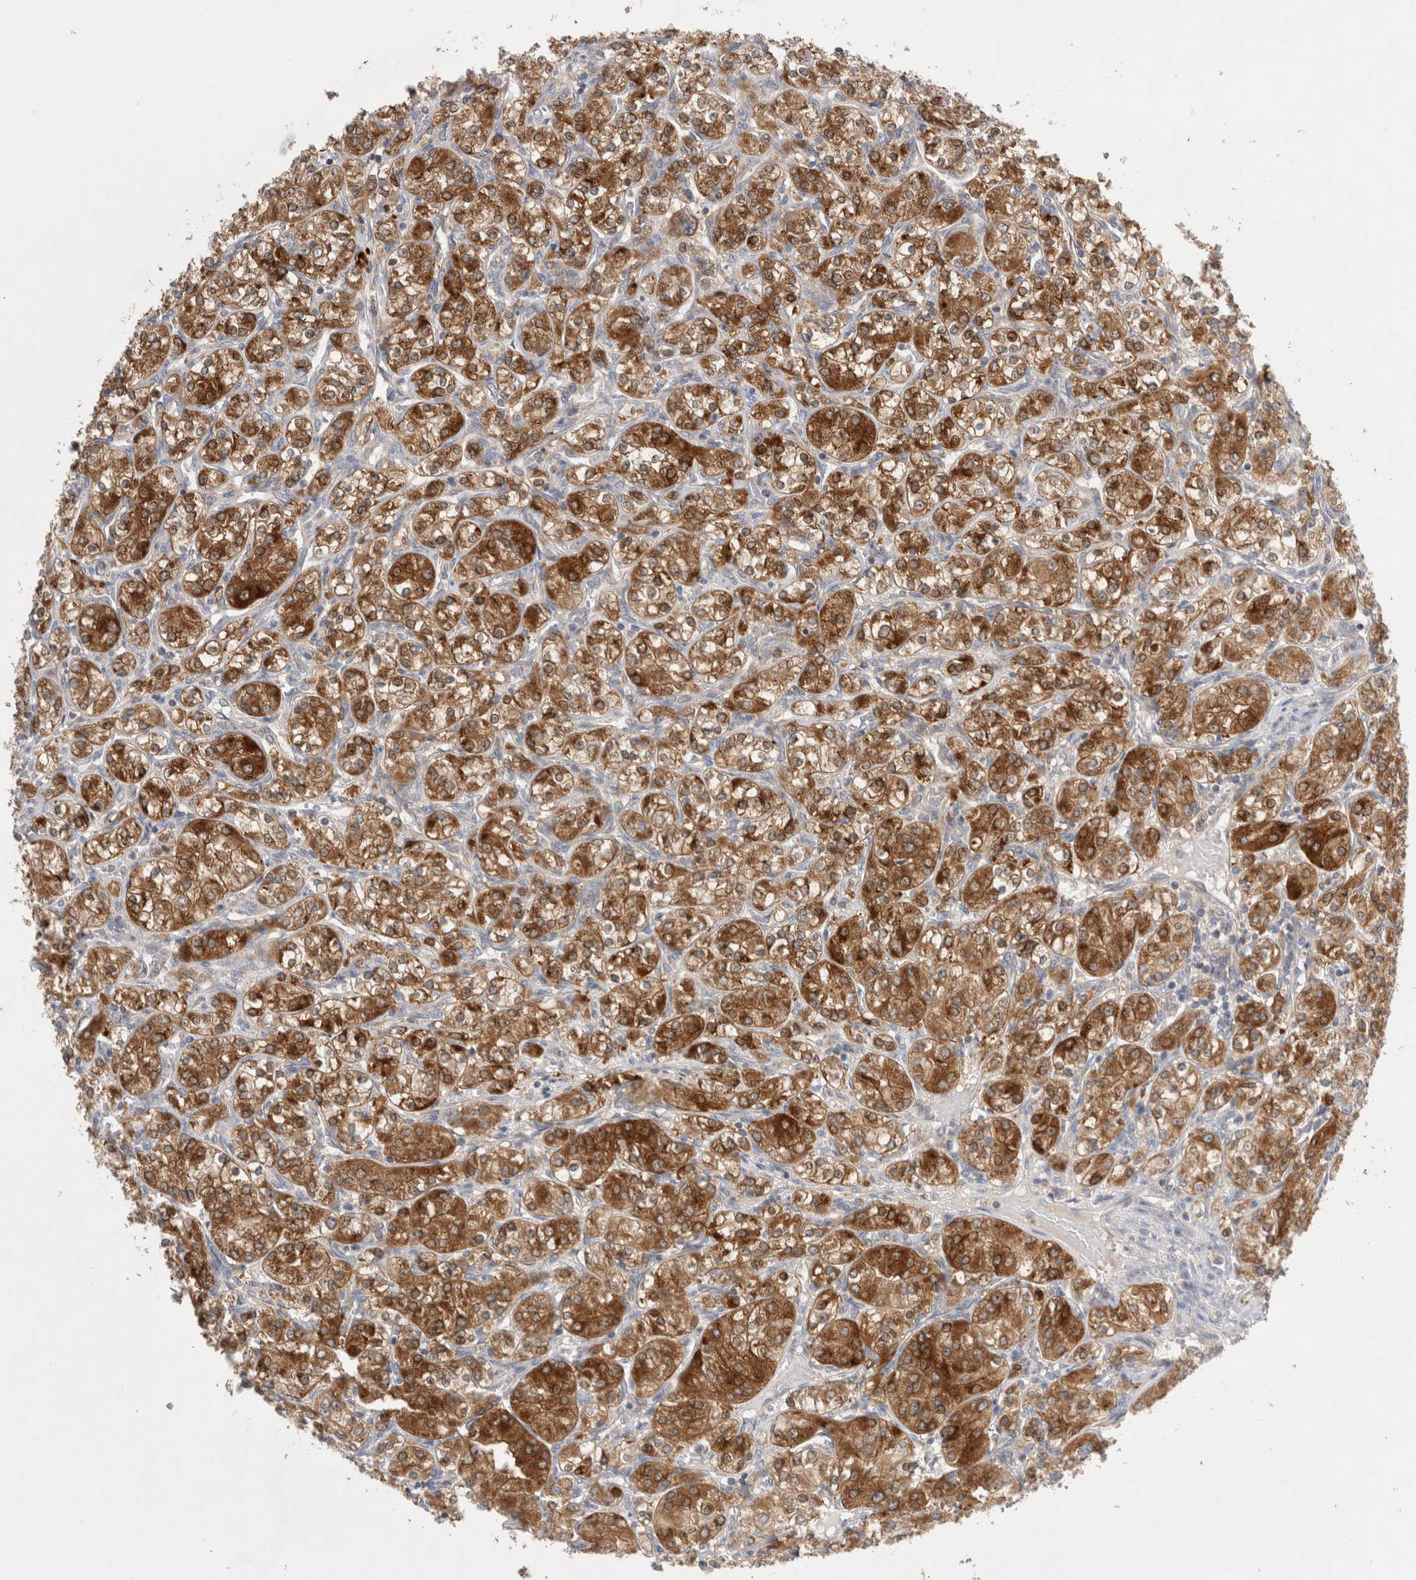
{"staining": {"intensity": "strong", "quantity": ">75%", "location": "cytoplasmic/membranous"}, "tissue": "renal cancer", "cell_type": "Tumor cells", "image_type": "cancer", "snomed": [{"axis": "morphology", "description": "Adenocarcinoma, NOS"}, {"axis": "topography", "description": "Kidney"}], "caption": "Strong cytoplasmic/membranous staining for a protein is identified in about >75% of tumor cells of adenocarcinoma (renal) using IHC.", "gene": "TBC1D16", "patient": {"sex": "male", "age": 77}}